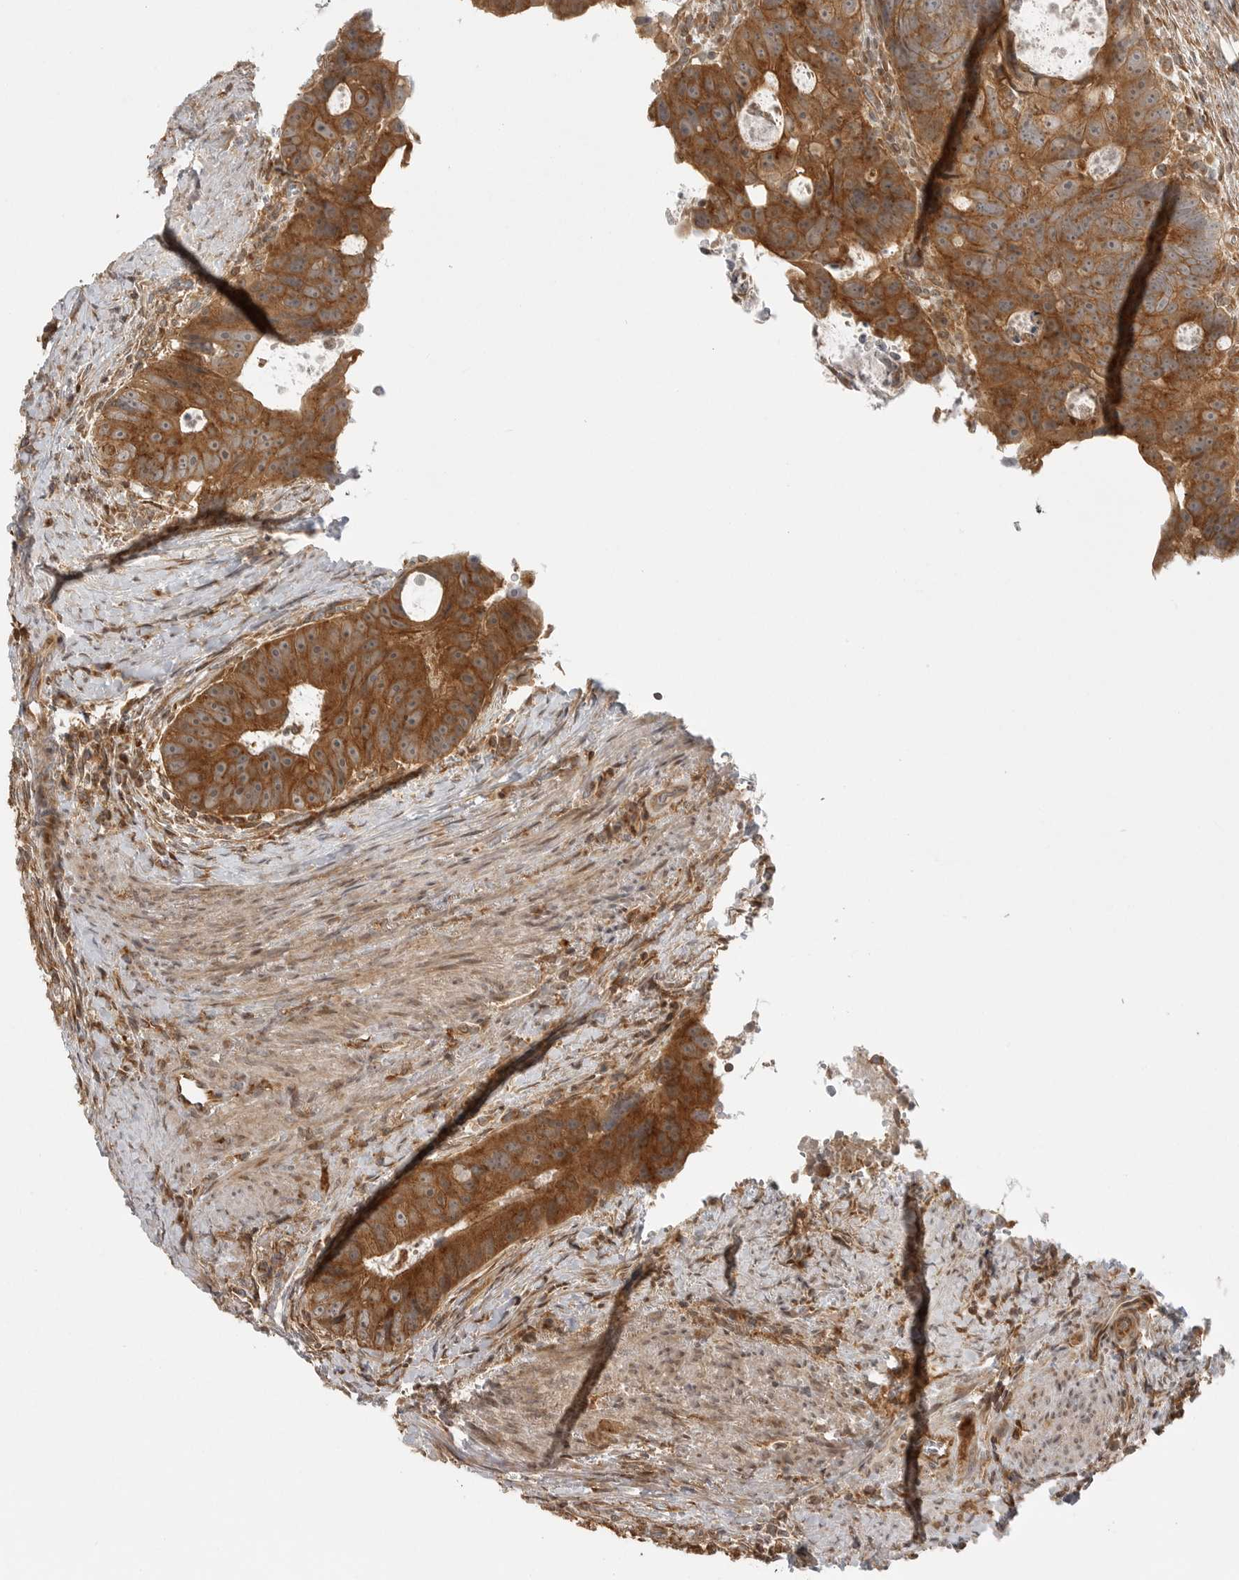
{"staining": {"intensity": "strong", "quantity": ">75%", "location": "cytoplasmic/membranous"}, "tissue": "colorectal cancer", "cell_type": "Tumor cells", "image_type": "cancer", "snomed": [{"axis": "morphology", "description": "Adenocarcinoma, NOS"}, {"axis": "topography", "description": "Rectum"}], "caption": "Colorectal adenocarcinoma was stained to show a protein in brown. There is high levels of strong cytoplasmic/membranous staining in approximately >75% of tumor cells.", "gene": "FAT3", "patient": {"sex": "male", "age": 59}}